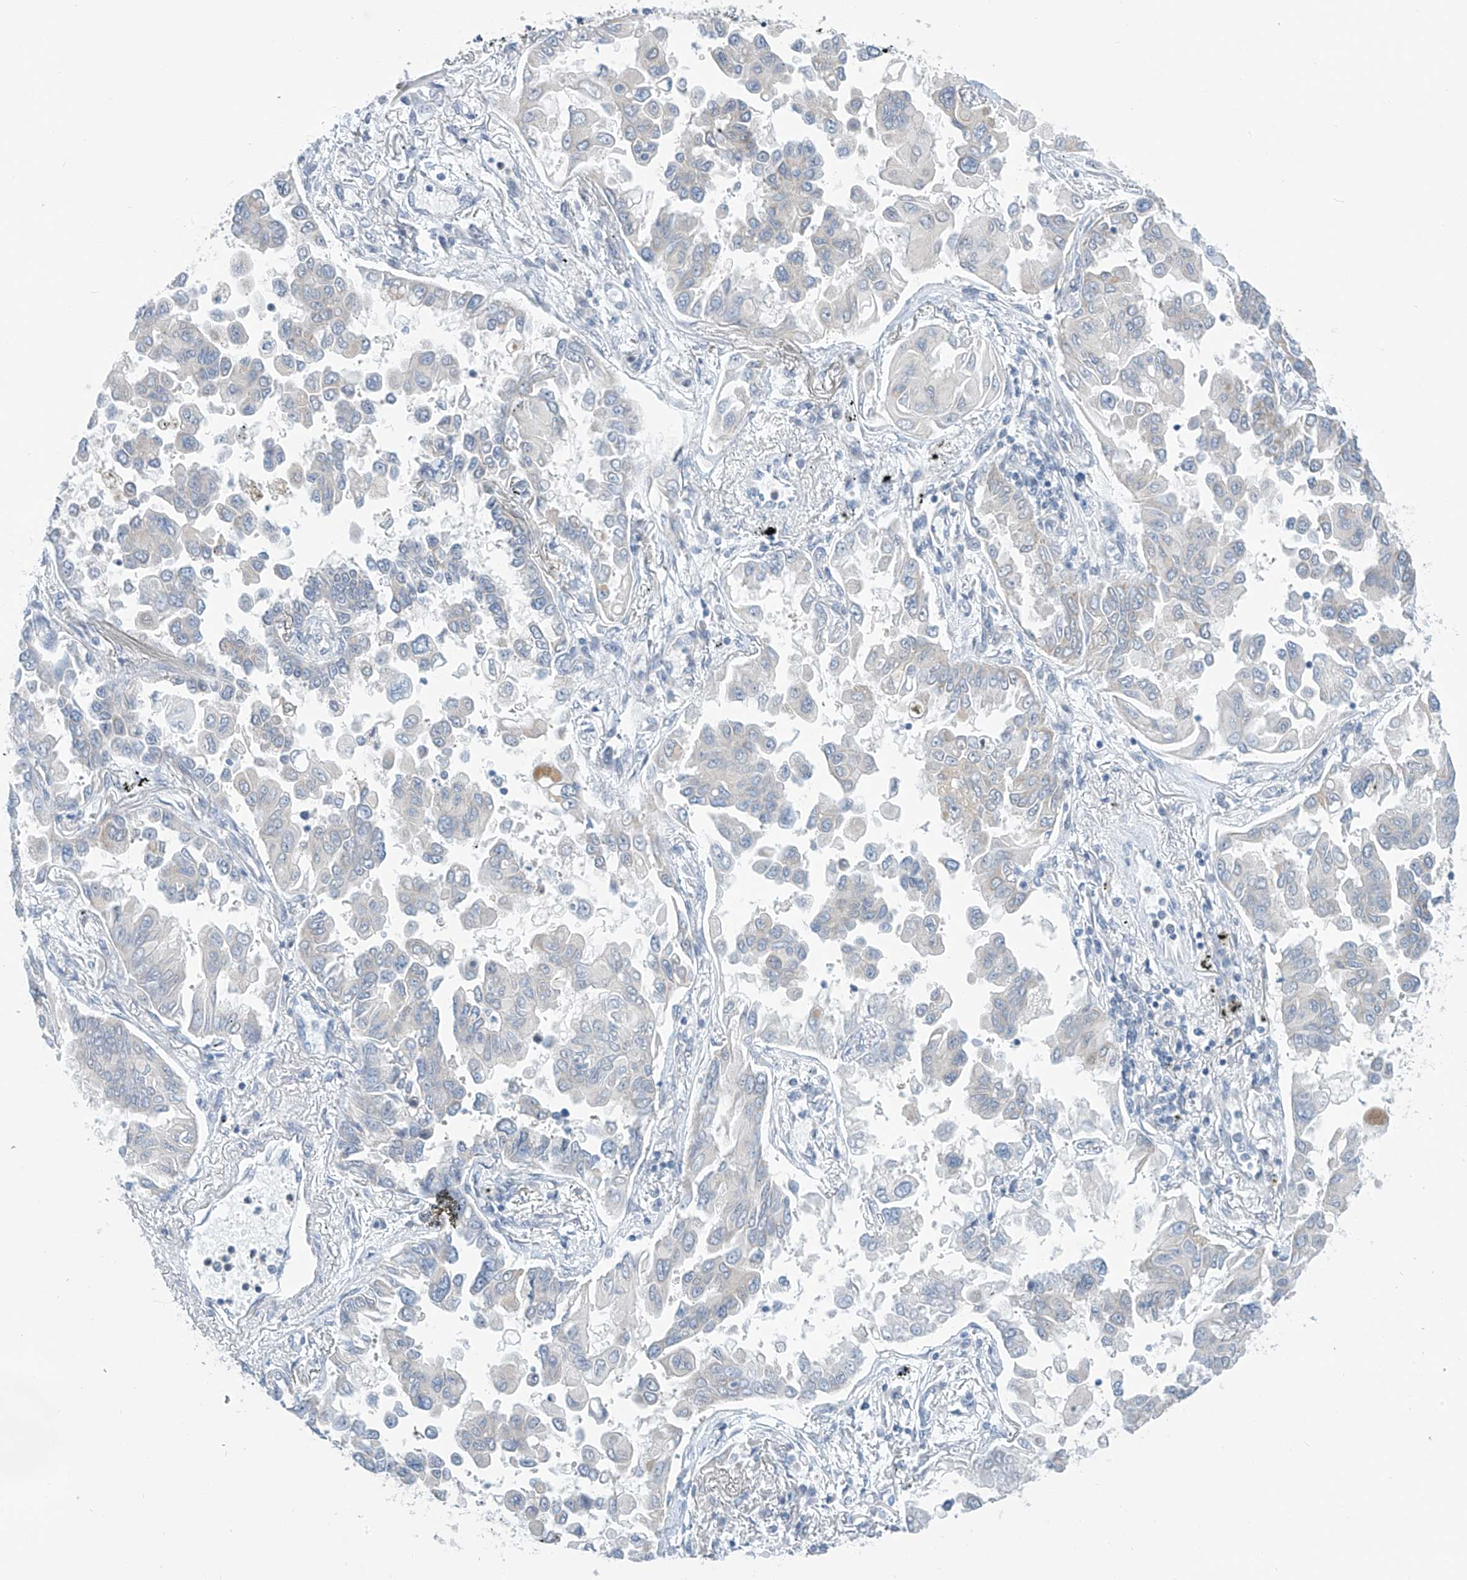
{"staining": {"intensity": "negative", "quantity": "none", "location": "none"}, "tissue": "lung cancer", "cell_type": "Tumor cells", "image_type": "cancer", "snomed": [{"axis": "morphology", "description": "Adenocarcinoma, NOS"}, {"axis": "topography", "description": "Lung"}], "caption": "Tumor cells show no significant positivity in lung cancer. The staining was performed using DAB (3,3'-diaminobenzidine) to visualize the protein expression in brown, while the nuclei were stained in blue with hematoxylin (Magnification: 20x).", "gene": "APLF", "patient": {"sex": "female", "age": 67}}